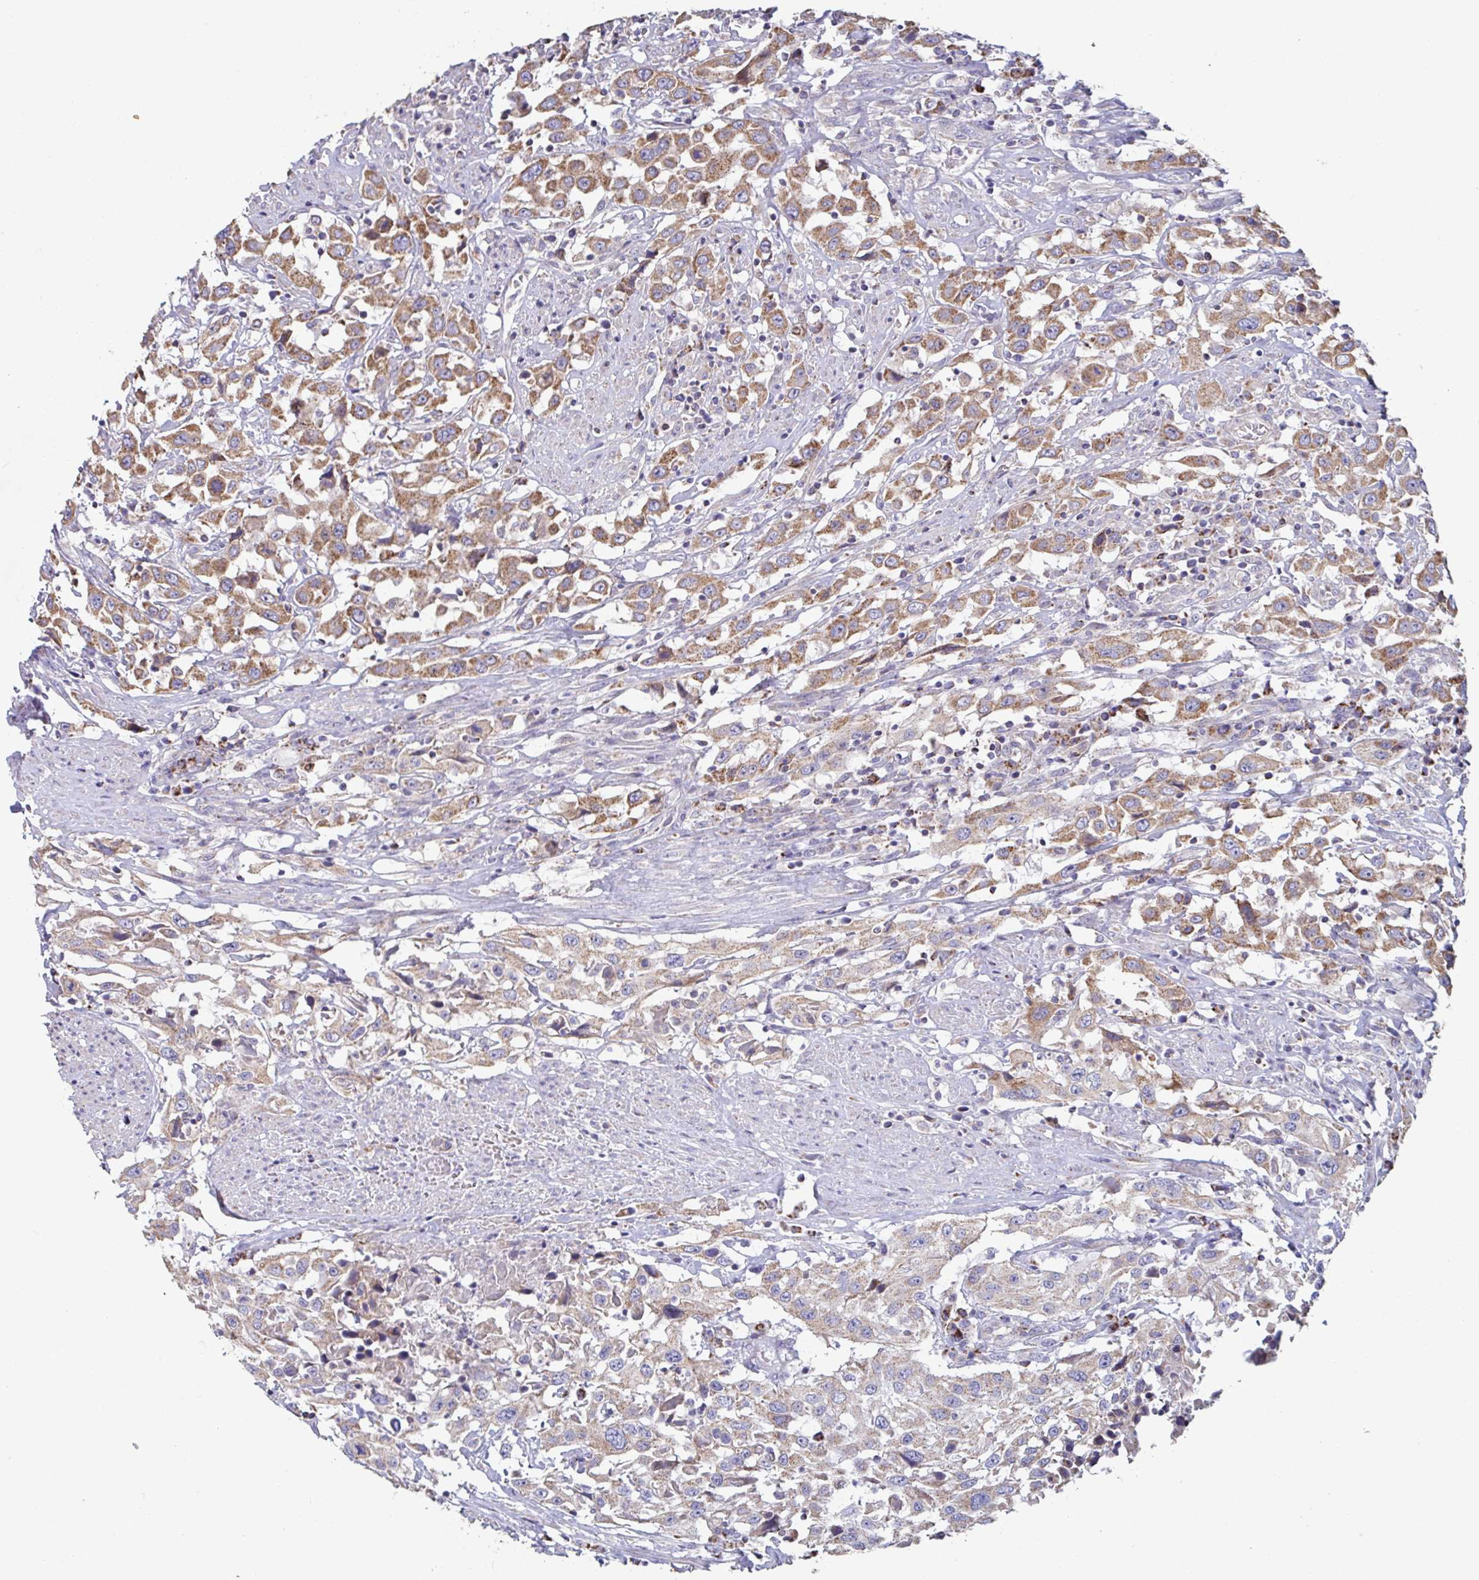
{"staining": {"intensity": "moderate", "quantity": ">75%", "location": "cytoplasmic/membranous"}, "tissue": "urothelial cancer", "cell_type": "Tumor cells", "image_type": "cancer", "snomed": [{"axis": "morphology", "description": "Urothelial carcinoma, High grade"}, {"axis": "topography", "description": "Urinary bladder"}], "caption": "Brown immunohistochemical staining in urothelial cancer shows moderate cytoplasmic/membranous staining in approximately >75% of tumor cells.", "gene": "BCAT2", "patient": {"sex": "male", "age": 61}}